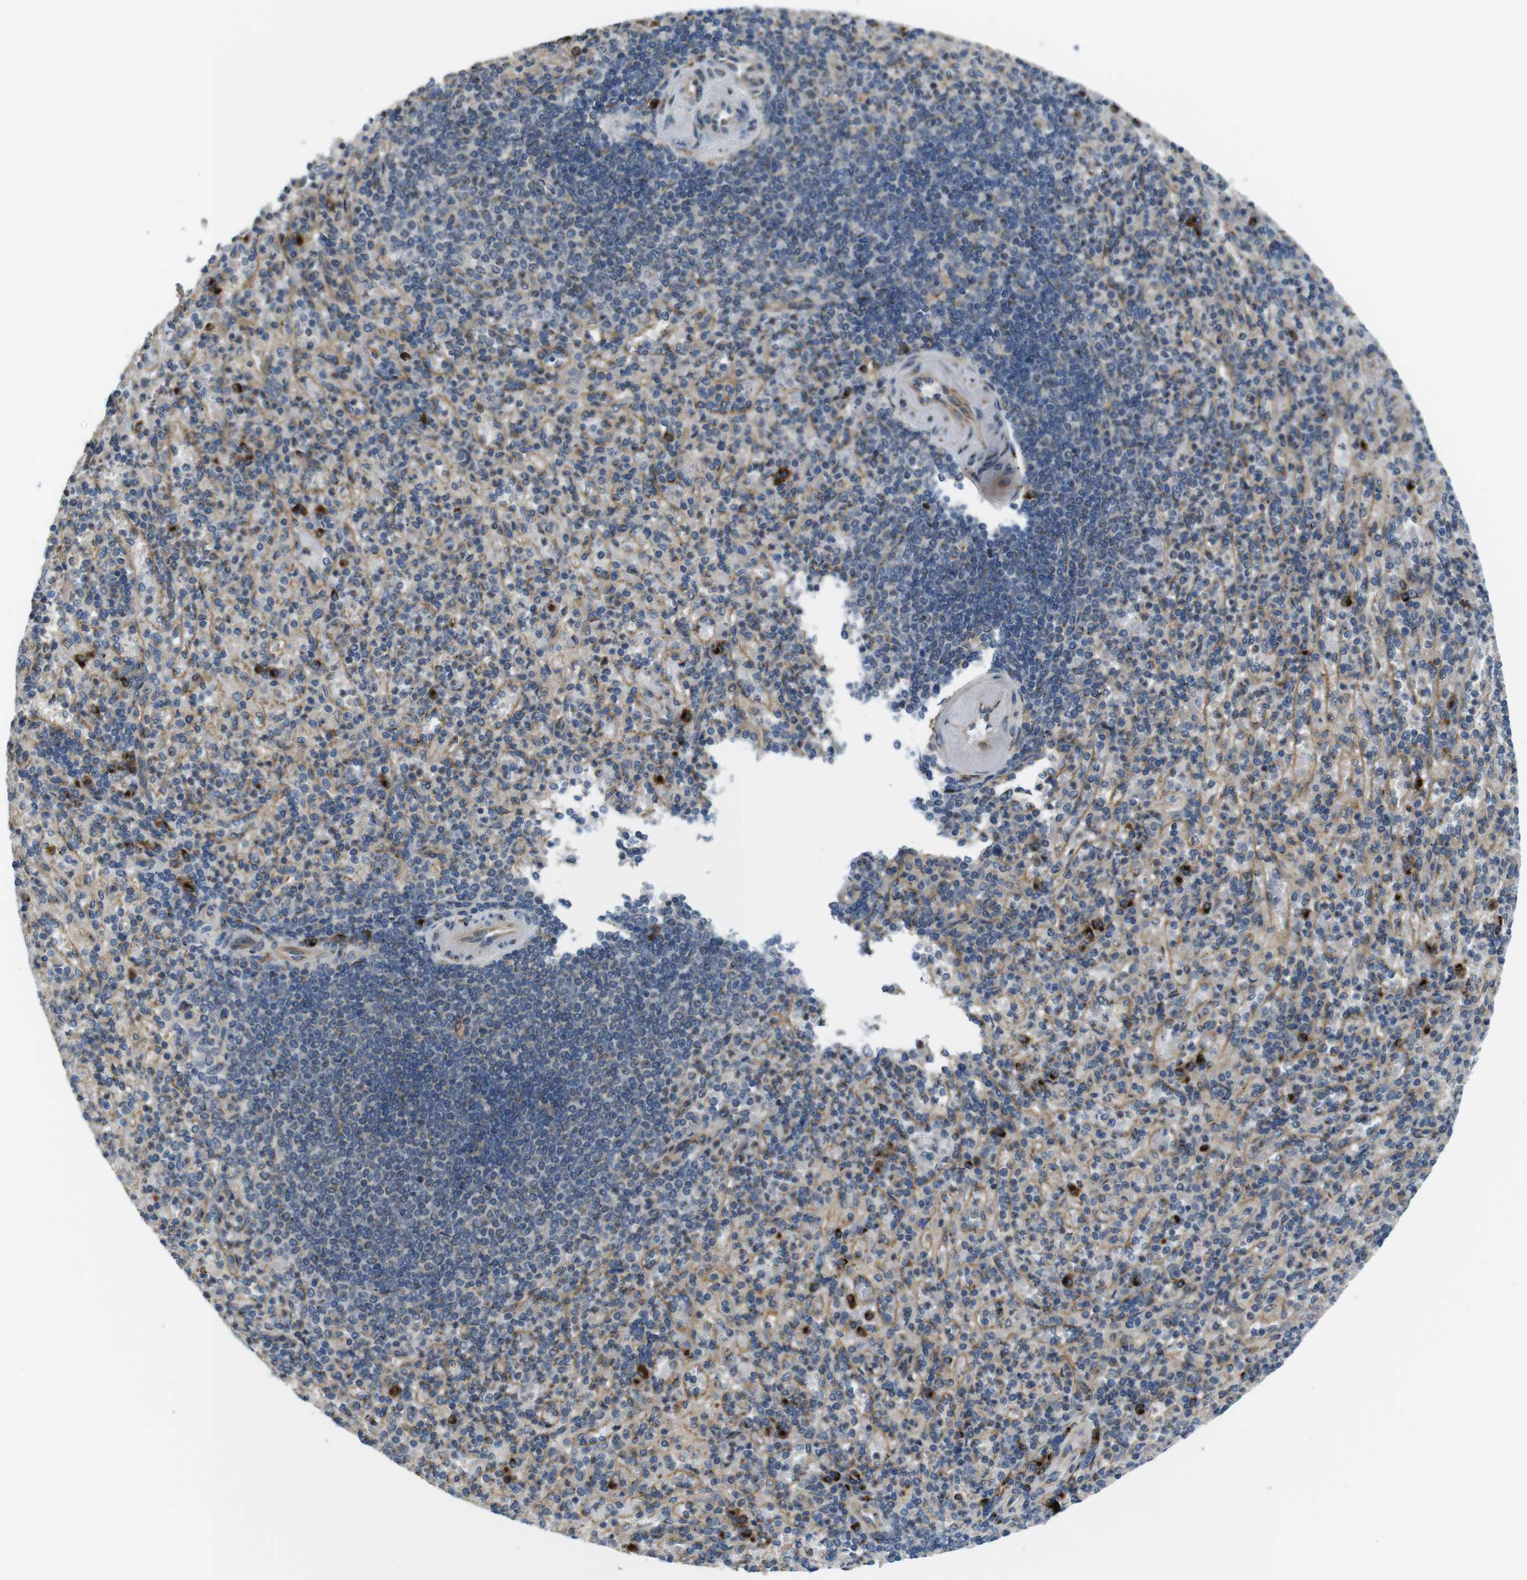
{"staining": {"intensity": "weak", "quantity": "25%-75%", "location": "cytoplasmic/membranous"}, "tissue": "spleen", "cell_type": "Cells in red pulp", "image_type": "normal", "snomed": [{"axis": "morphology", "description": "Normal tissue, NOS"}, {"axis": "topography", "description": "Spleen"}], "caption": "Human spleen stained with a brown dye displays weak cytoplasmic/membranous positive staining in approximately 25%-75% of cells in red pulp.", "gene": "TMEM143", "patient": {"sex": "female", "age": 74}}